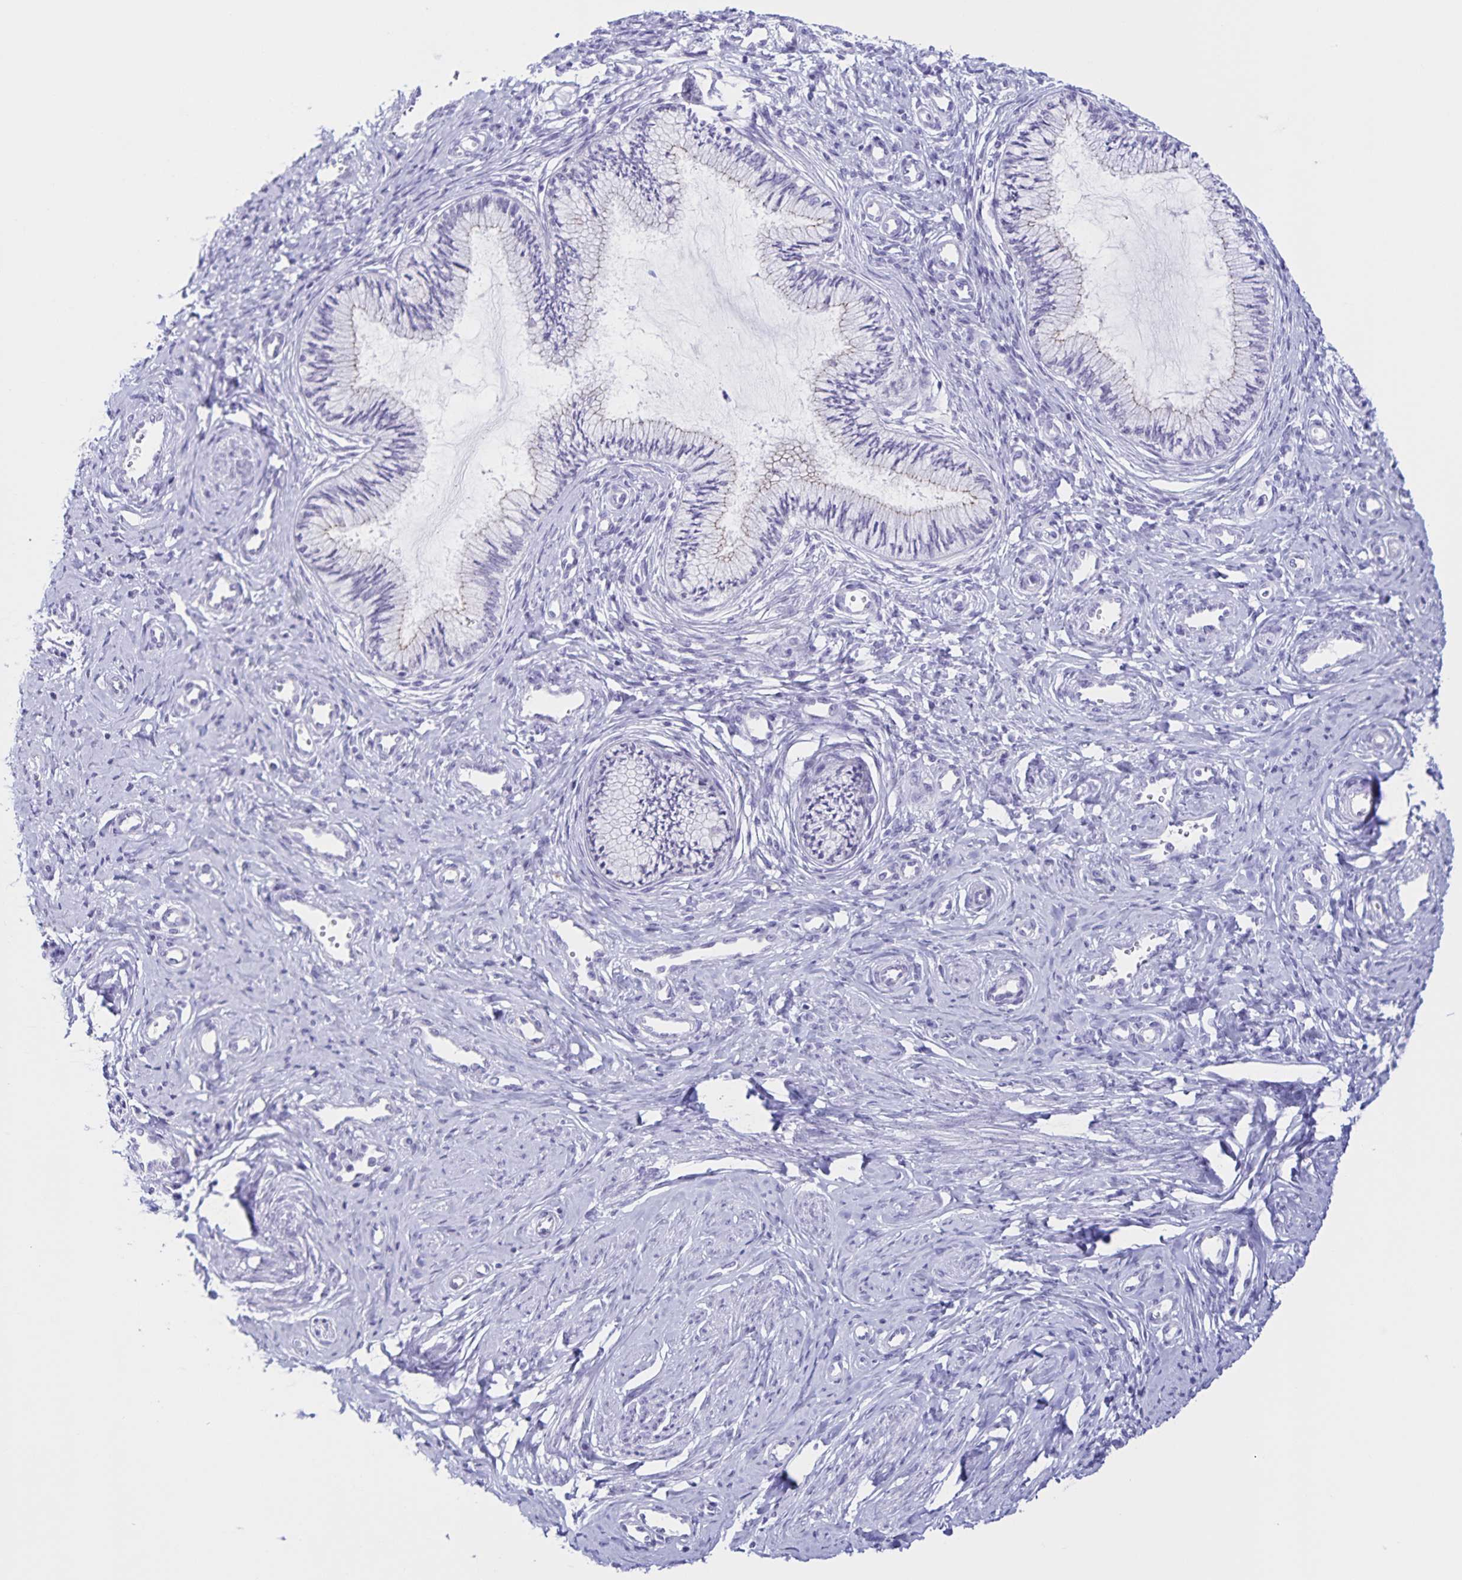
{"staining": {"intensity": "negative", "quantity": "none", "location": "none"}, "tissue": "cervix", "cell_type": "Glandular cells", "image_type": "normal", "snomed": [{"axis": "morphology", "description": "Normal tissue, NOS"}, {"axis": "topography", "description": "Cervix"}], "caption": "This micrograph is of normal cervix stained with immunohistochemistry to label a protein in brown with the nuclei are counter-stained blue. There is no staining in glandular cells. The staining is performed using DAB brown chromogen with nuclei counter-stained in using hematoxylin.", "gene": "FAM170A", "patient": {"sex": "female", "age": 24}}